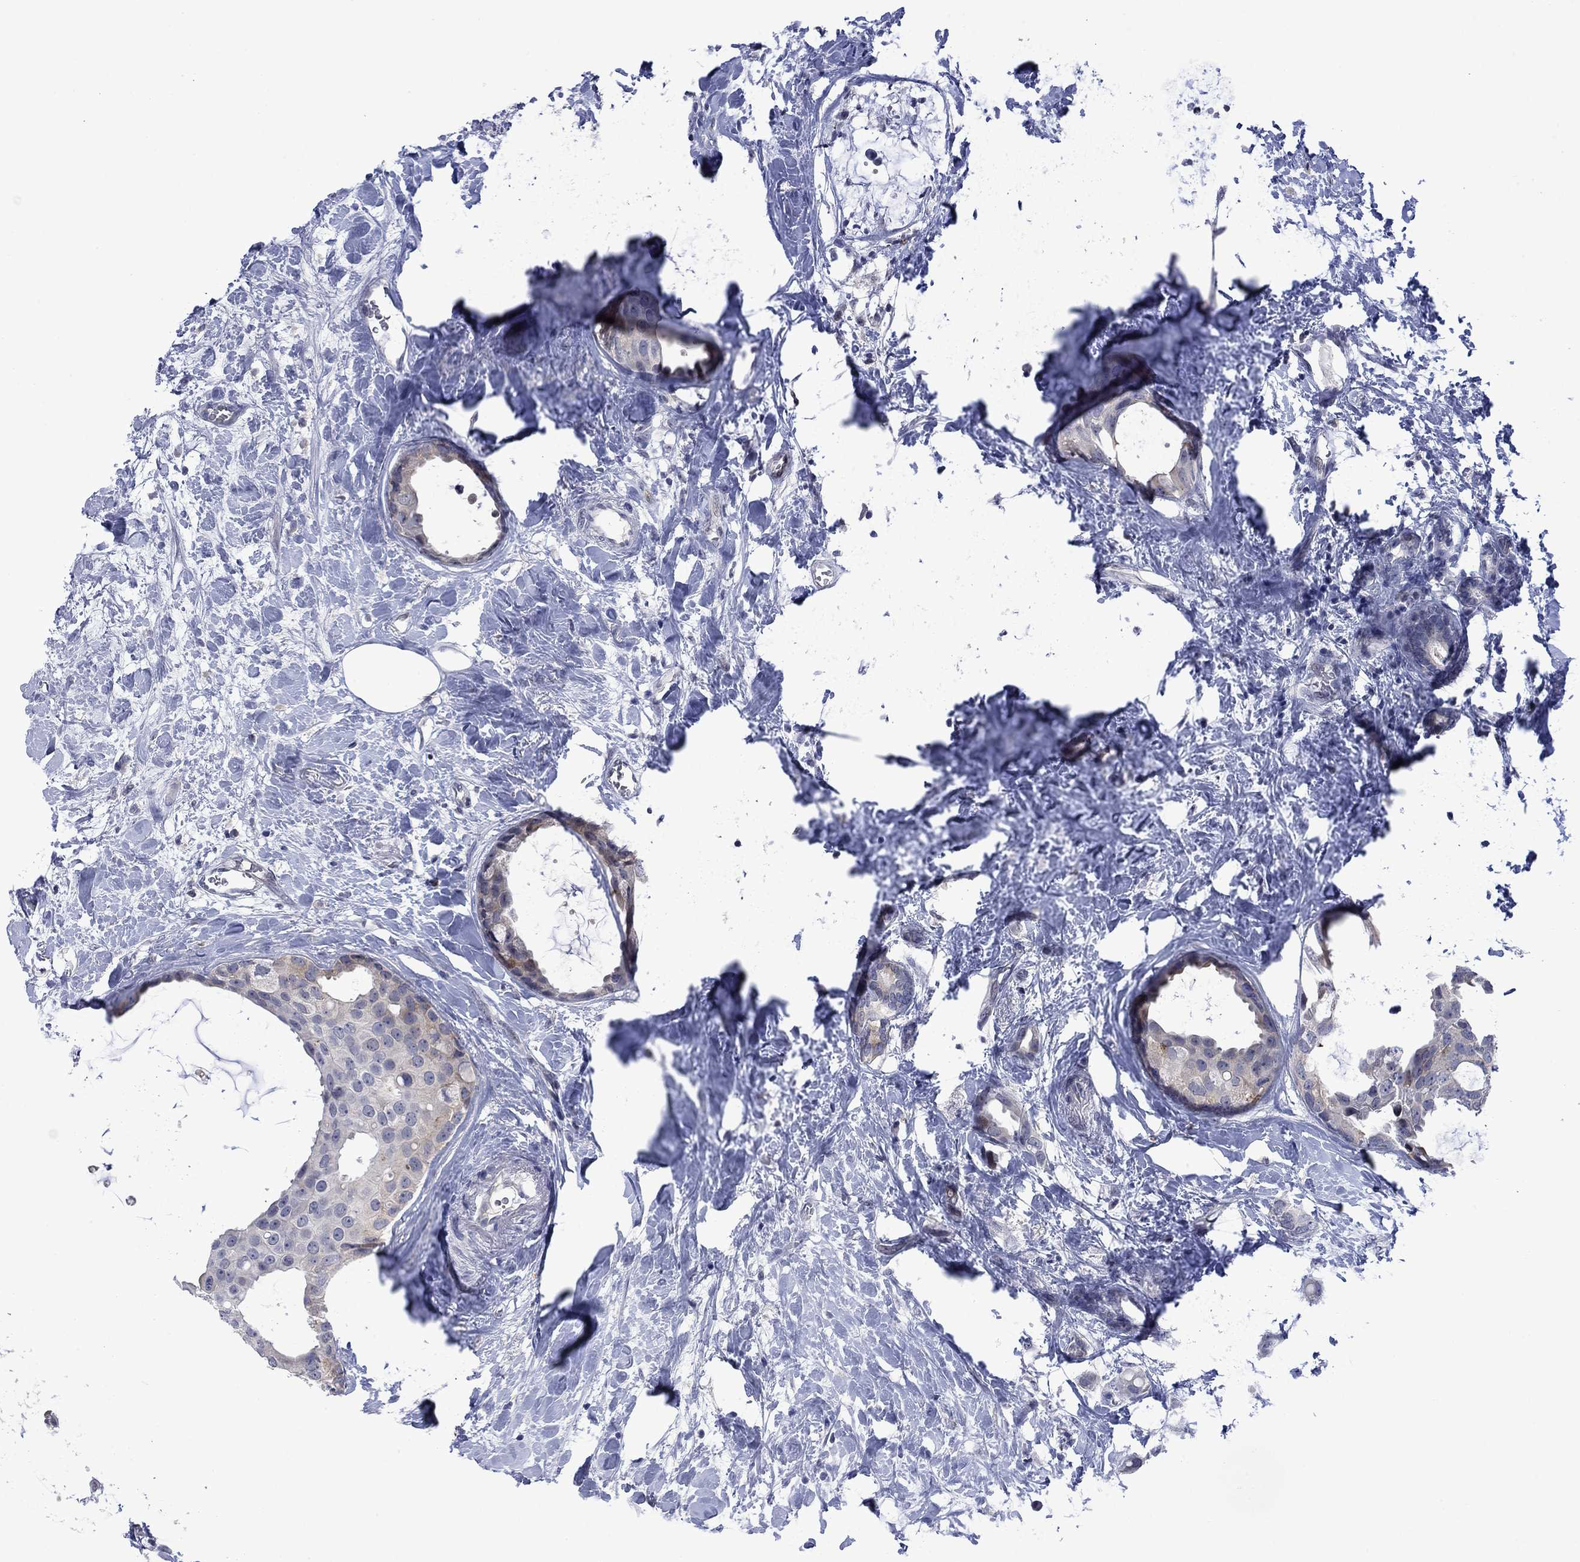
{"staining": {"intensity": "negative", "quantity": "none", "location": "none"}, "tissue": "breast cancer", "cell_type": "Tumor cells", "image_type": "cancer", "snomed": [{"axis": "morphology", "description": "Duct carcinoma"}, {"axis": "topography", "description": "Breast"}], "caption": "High power microscopy micrograph of an IHC micrograph of breast cancer (intraductal carcinoma), revealing no significant expression in tumor cells.", "gene": "AGL", "patient": {"sex": "female", "age": 45}}